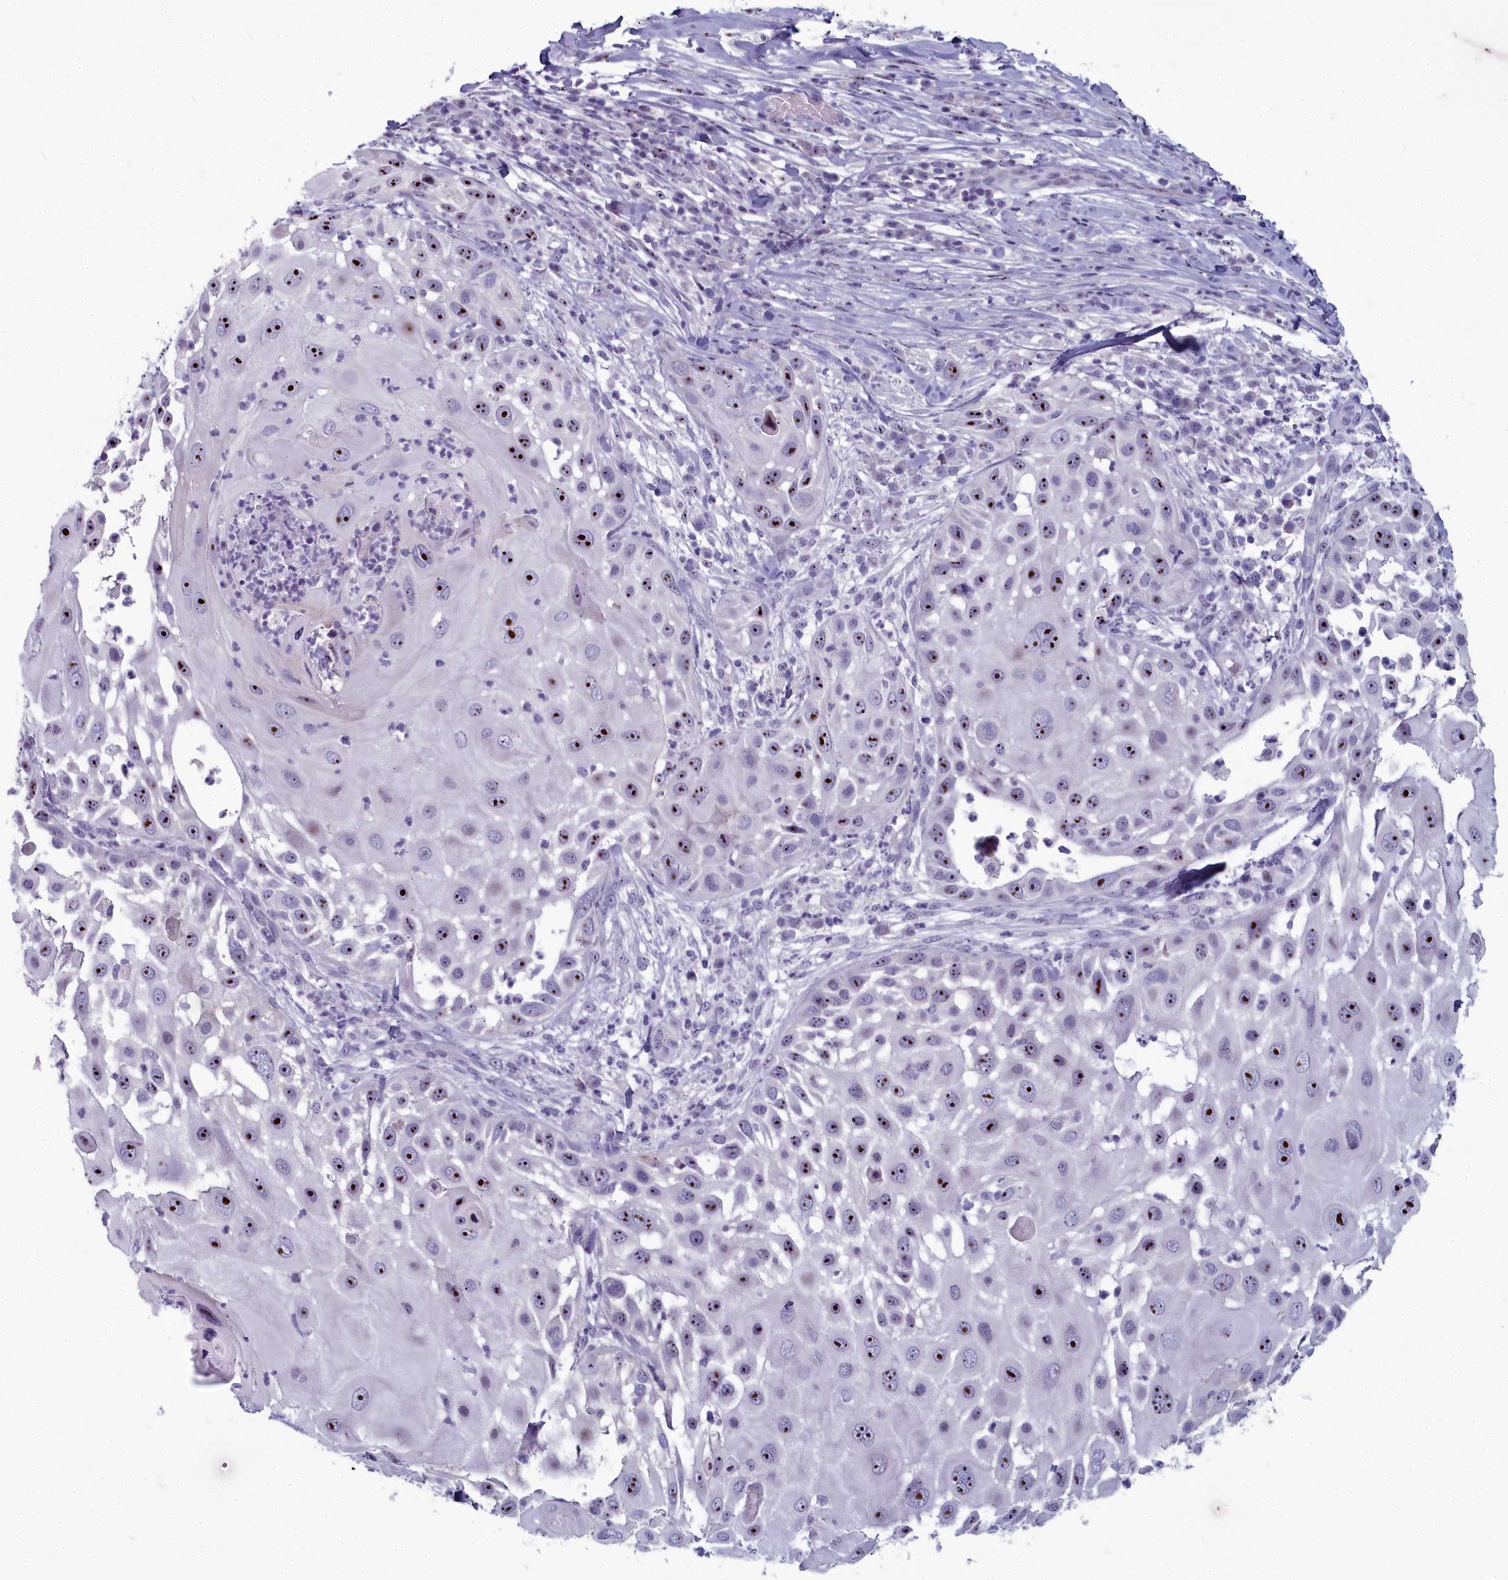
{"staining": {"intensity": "strong", "quantity": ">75%", "location": "nuclear"}, "tissue": "skin cancer", "cell_type": "Tumor cells", "image_type": "cancer", "snomed": [{"axis": "morphology", "description": "Squamous cell carcinoma, NOS"}, {"axis": "topography", "description": "Skin"}], "caption": "Human skin cancer (squamous cell carcinoma) stained for a protein (brown) shows strong nuclear positive positivity in about >75% of tumor cells.", "gene": "INSYN2A", "patient": {"sex": "female", "age": 44}}